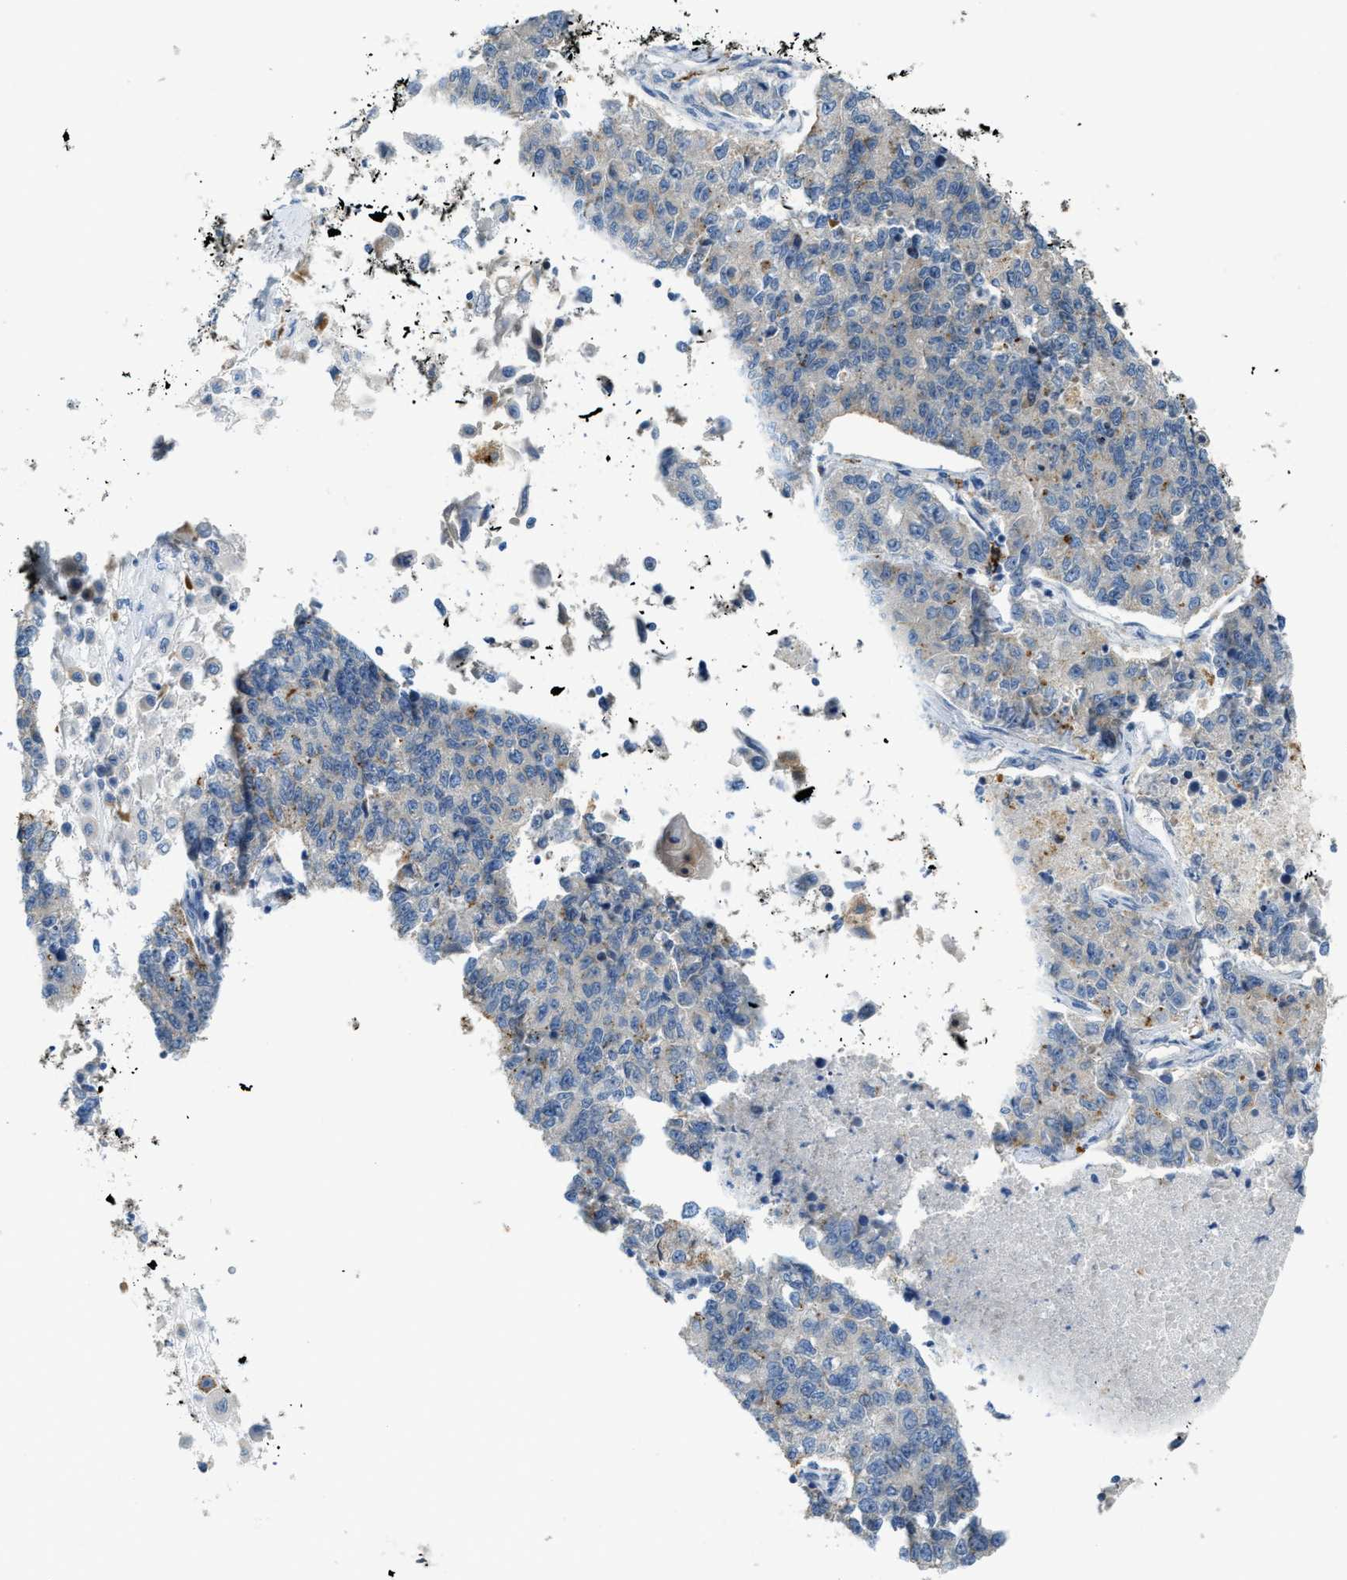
{"staining": {"intensity": "weak", "quantity": "<25%", "location": "cytoplasmic/membranous"}, "tissue": "lung cancer", "cell_type": "Tumor cells", "image_type": "cancer", "snomed": [{"axis": "morphology", "description": "Adenocarcinoma, NOS"}, {"axis": "topography", "description": "Lung"}], "caption": "Immunohistochemistry (IHC) micrograph of lung cancer (adenocarcinoma) stained for a protein (brown), which reveals no staining in tumor cells.", "gene": "KLHDC10", "patient": {"sex": "male", "age": 49}}